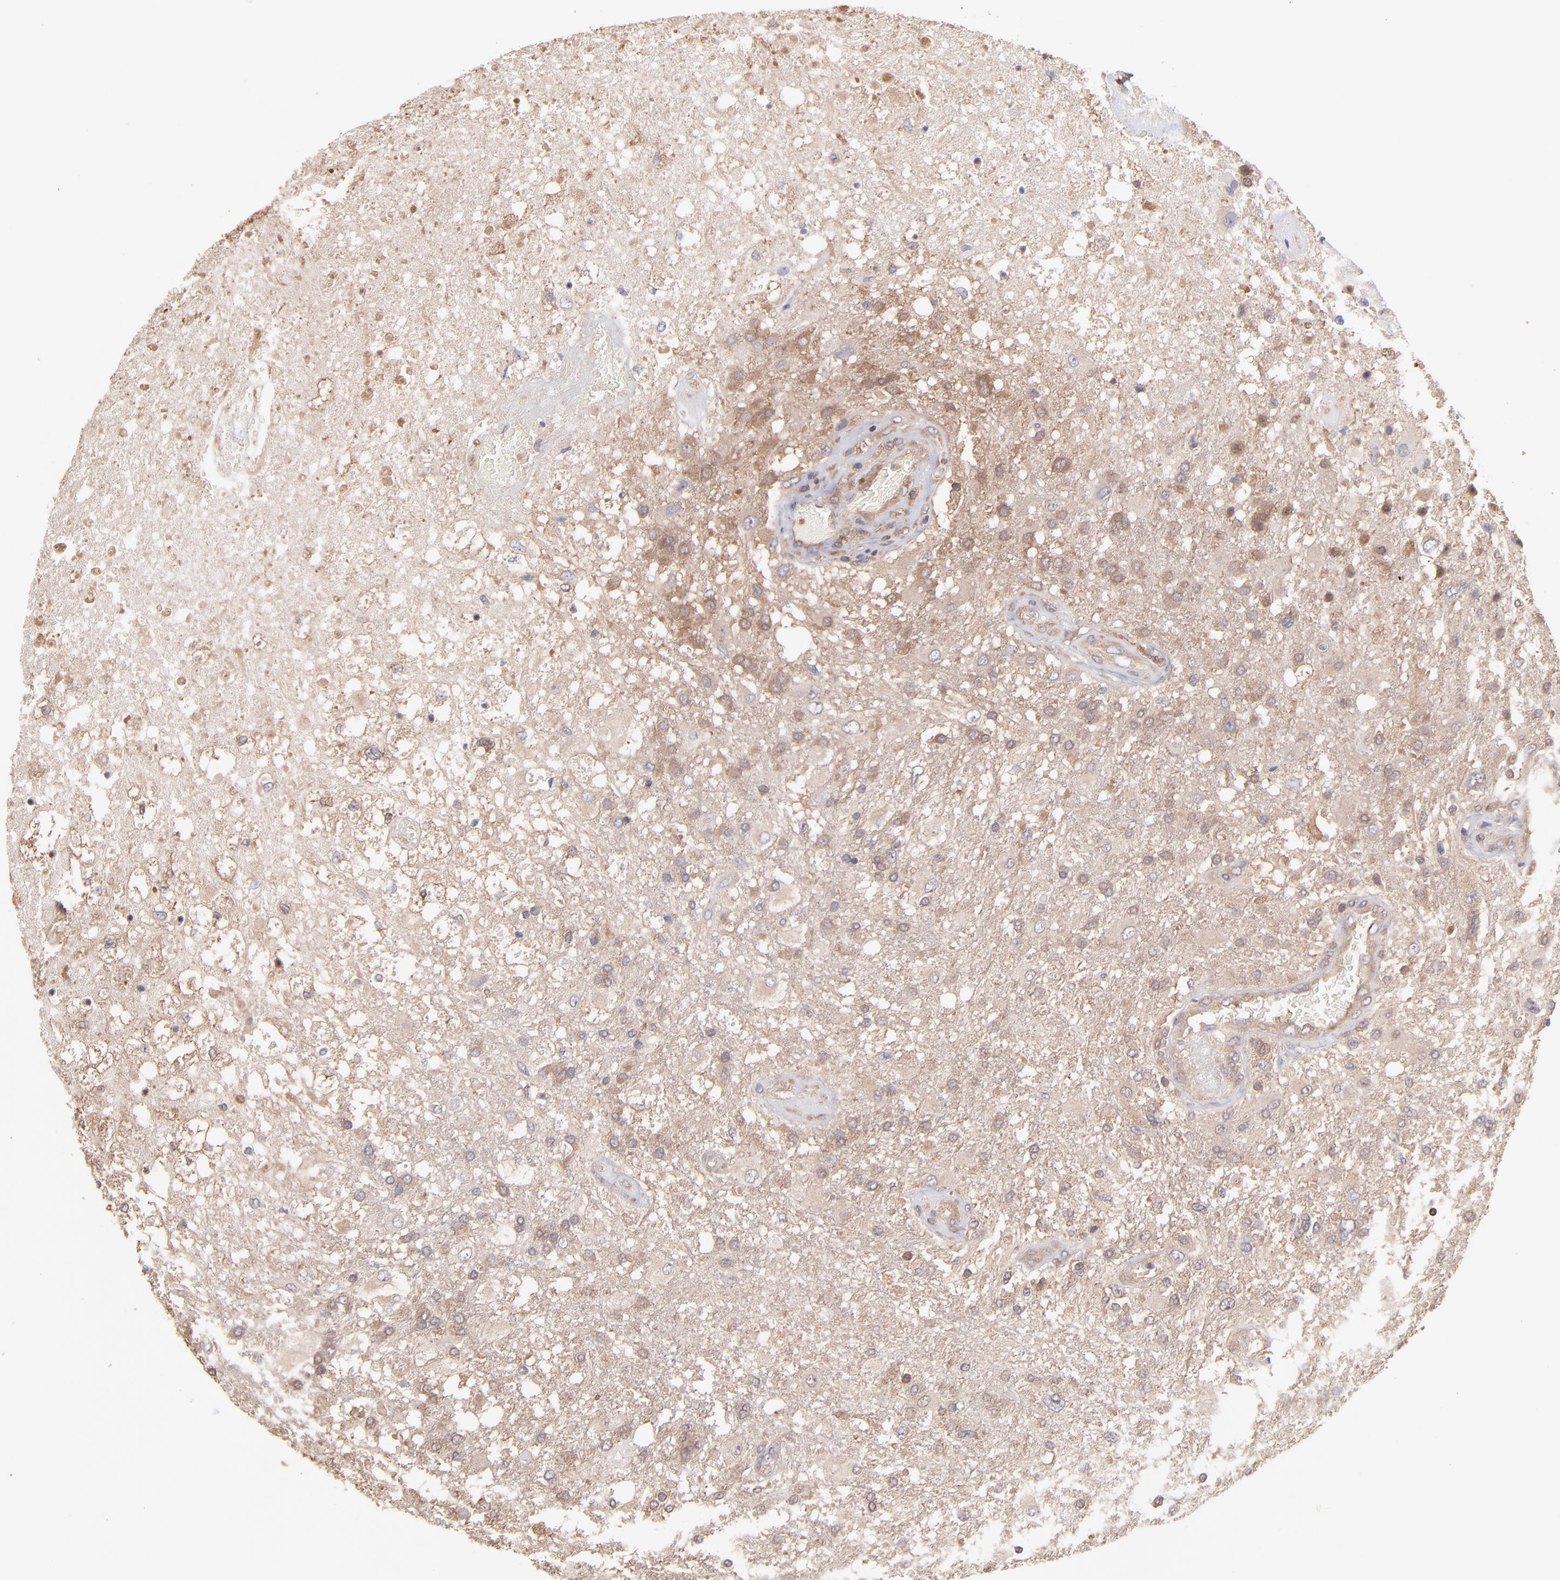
{"staining": {"intensity": "moderate", "quantity": "25%-75%", "location": "cytoplasmic/membranous"}, "tissue": "glioma", "cell_type": "Tumor cells", "image_type": "cancer", "snomed": [{"axis": "morphology", "description": "Glioma, malignant, High grade"}, {"axis": "topography", "description": "Cerebral cortex"}], "caption": "Immunohistochemical staining of glioma shows moderate cytoplasmic/membranous protein expression in about 25%-75% of tumor cells. The staining is performed using DAB brown chromogen to label protein expression. The nuclei are counter-stained blue using hematoxylin.", "gene": "MAP2K2", "patient": {"sex": "male", "age": 79}}